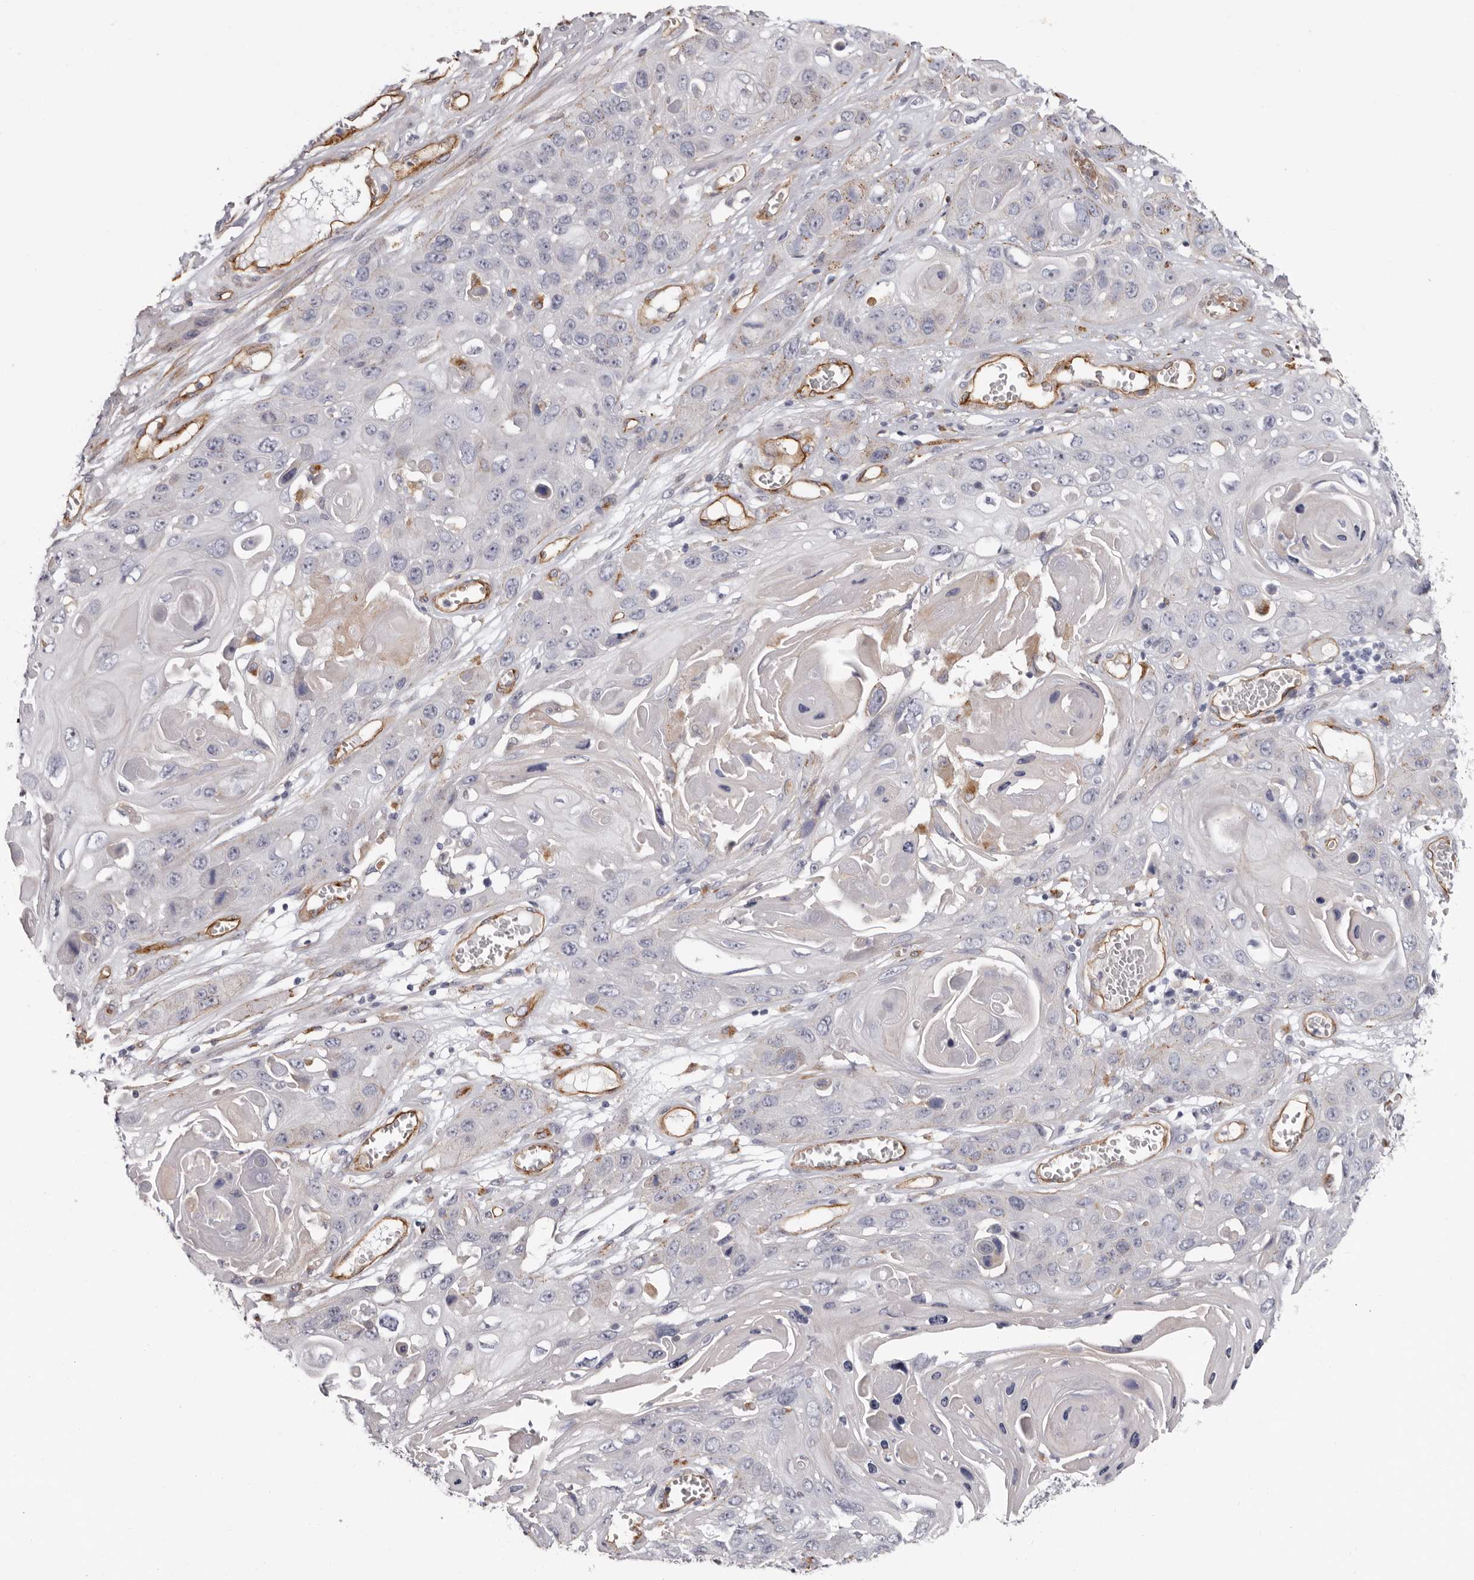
{"staining": {"intensity": "negative", "quantity": "none", "location": "none"}, "tissue": "skin cancer", "cell_type": "Tumor cells", "image_type": "cancer", "snomed": [{"axis": "morphology", "description": "Squamous cell carcinoma, NOS"}, {"axis": "topography", "description": "Skin"}], "caption": "Immunohistochemistry photomicrograph of neoplastic tissue: skin cancer (squamous cell carcinoma) stained with DAB (3,3'-diaminobenzidine) reveals no significant protein staining in tumor cells.", "gene": "ADGRL4", "patient": {"sex": "male", "age": 55}}